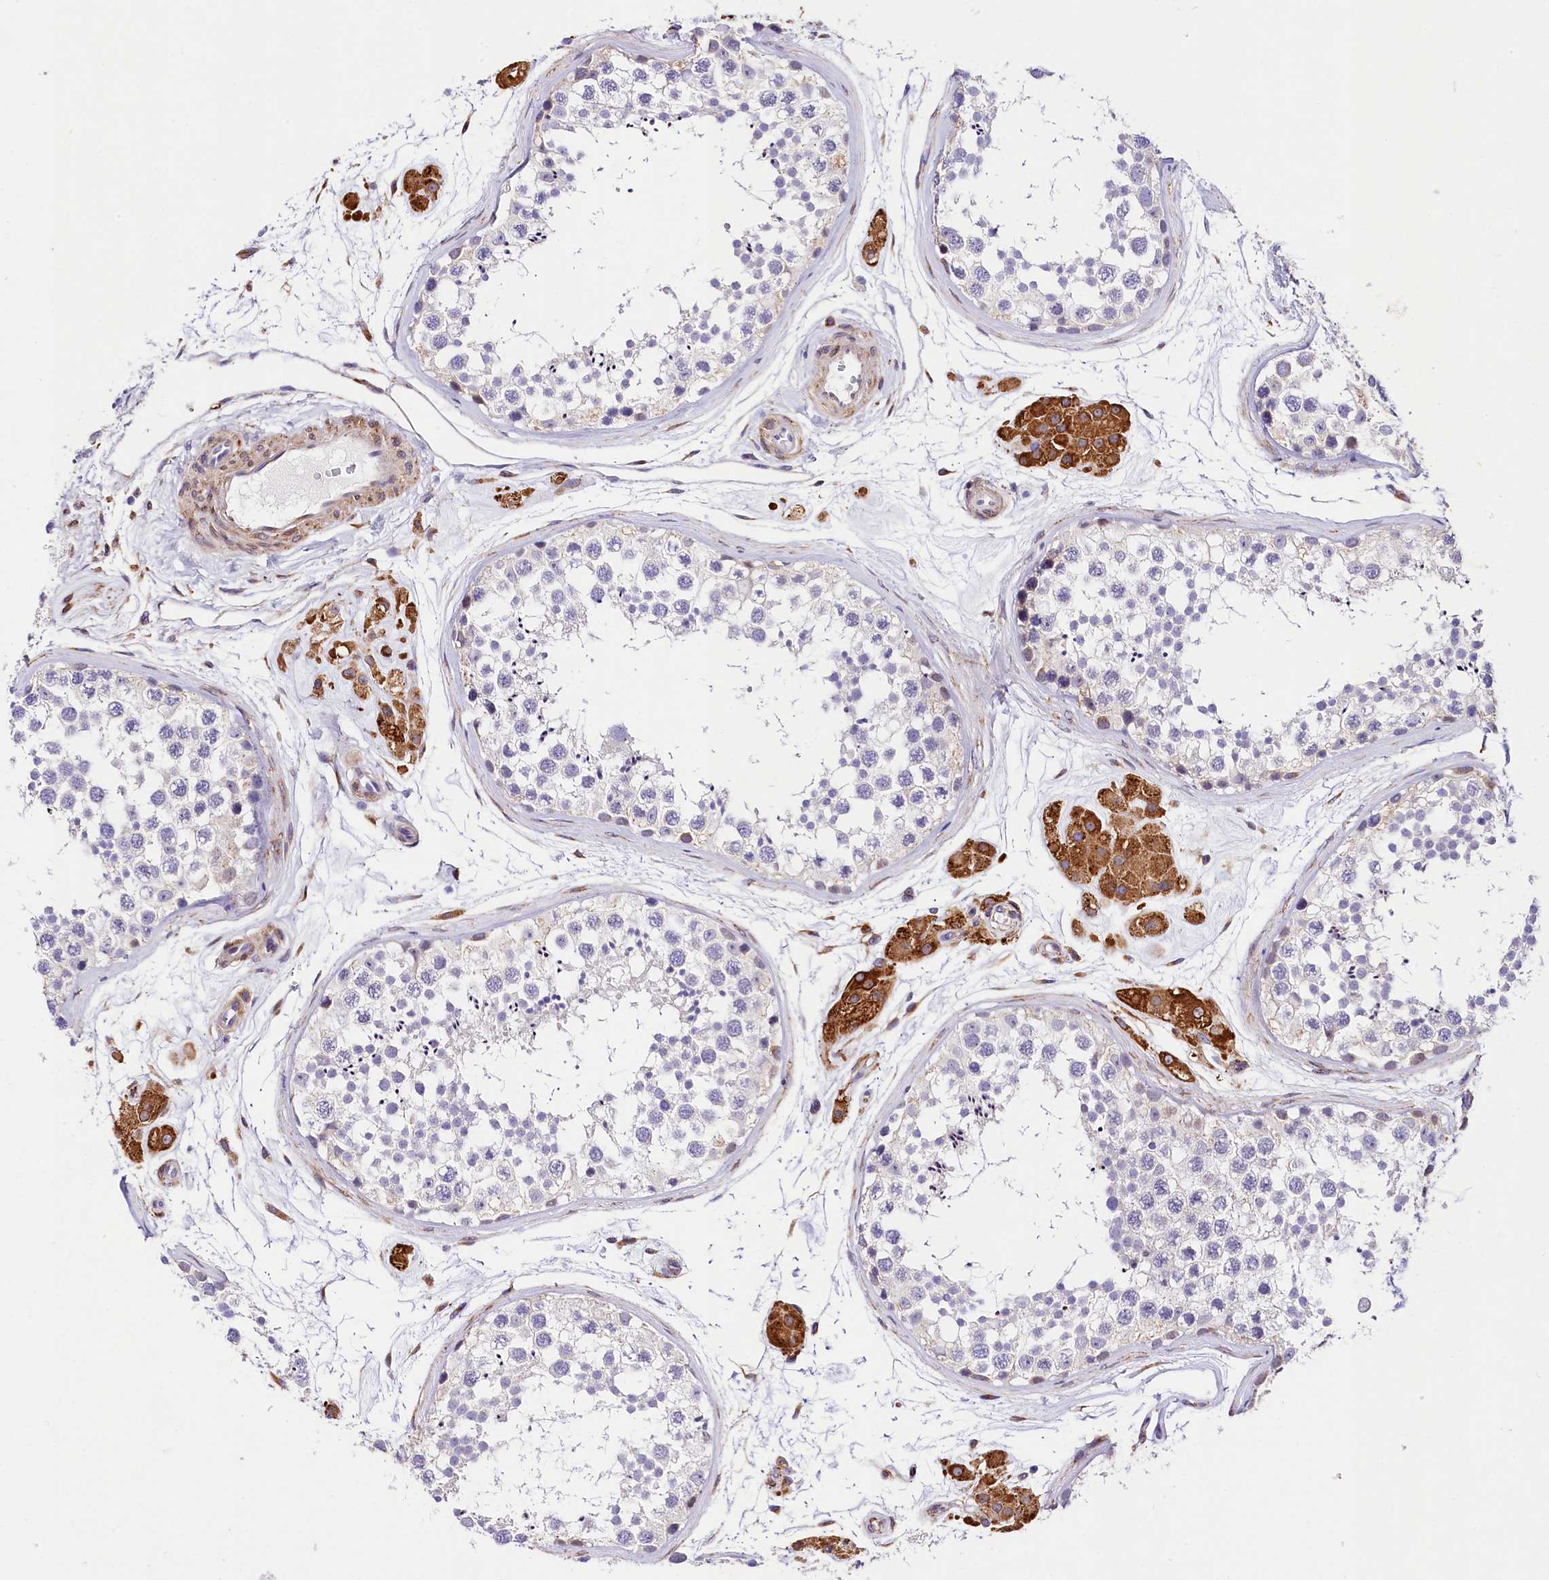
{"staining": {"intensity": "moderate", "quantity": "<25%", "location": "nuclear"}, "tissue": "testis", "cell_type": "Cells in seminiferous ducts", "image_type": "normal", "snomed": [{"axis": "morphology", "description": "Normal tissue, NOS"}, {"axis": "topography", "description": "Testis"}], "caption": "Protein analysis of benign testis reveals moderate nuclear staining in about <25% of cells in seminiferous ducts. (brown staining indicates protein expression, while blue staining denotes nuclei).", "gene": "ITGA1", "patient": {"sex": "male", "age": 56}}